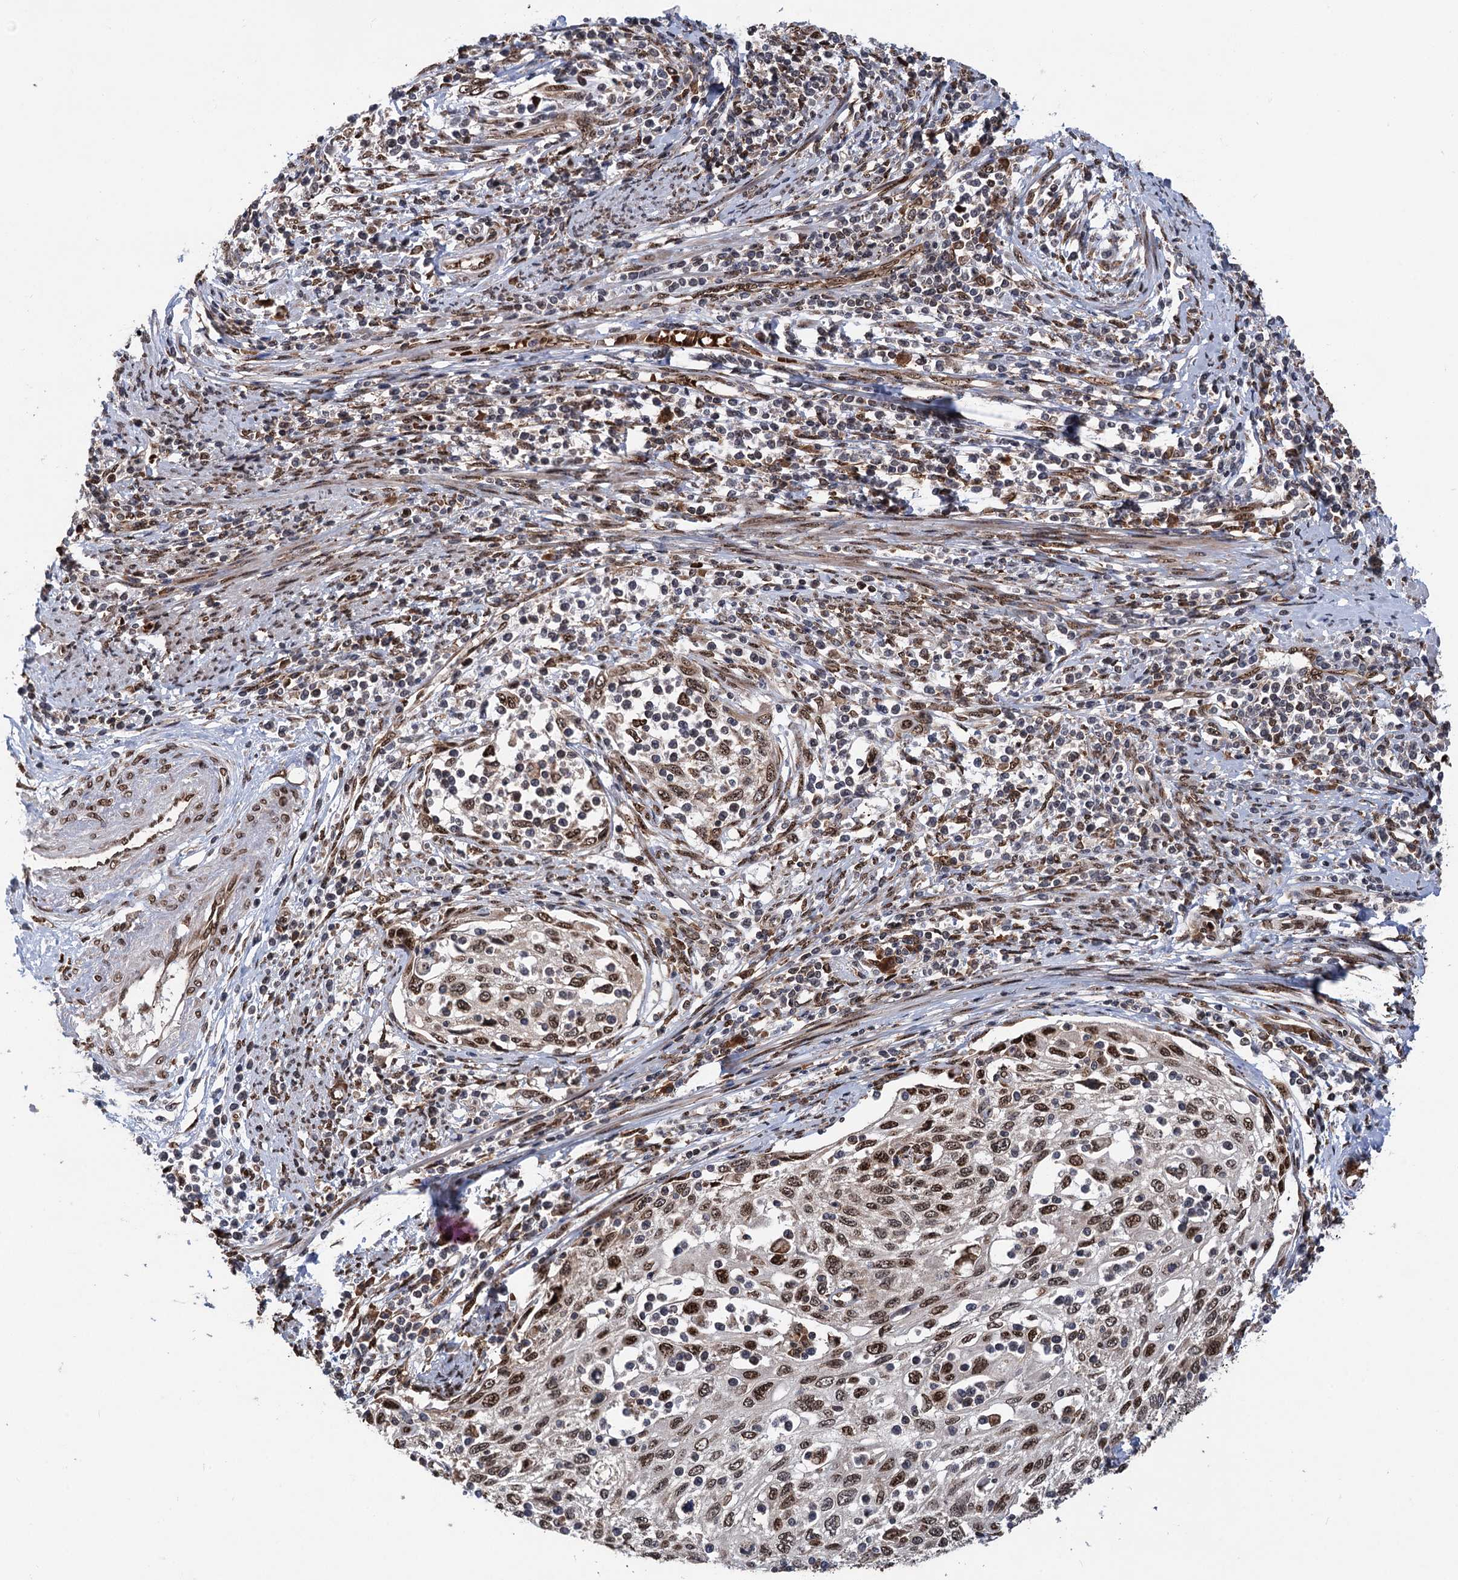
{"staining": {"intensity": "moderate", "quantity": ">75%", "location": "nuclear"}, "tissue": "cervical cancer", "cell_type": "Tumor cells", "image_type": "cancer", "snomed": [{"axis": "morphology", "description": "Squamous cell carcinoma, NOS"}, {"axis": "topography", "description": "Cervix"}], "caption": "Tumor cells display medium levels of moderate nuclear staining in approximately >75% of cells in cervical squamous cell carcinoma.", "gene": "MESD", "patient": {"sex": "female", "age": 70}}